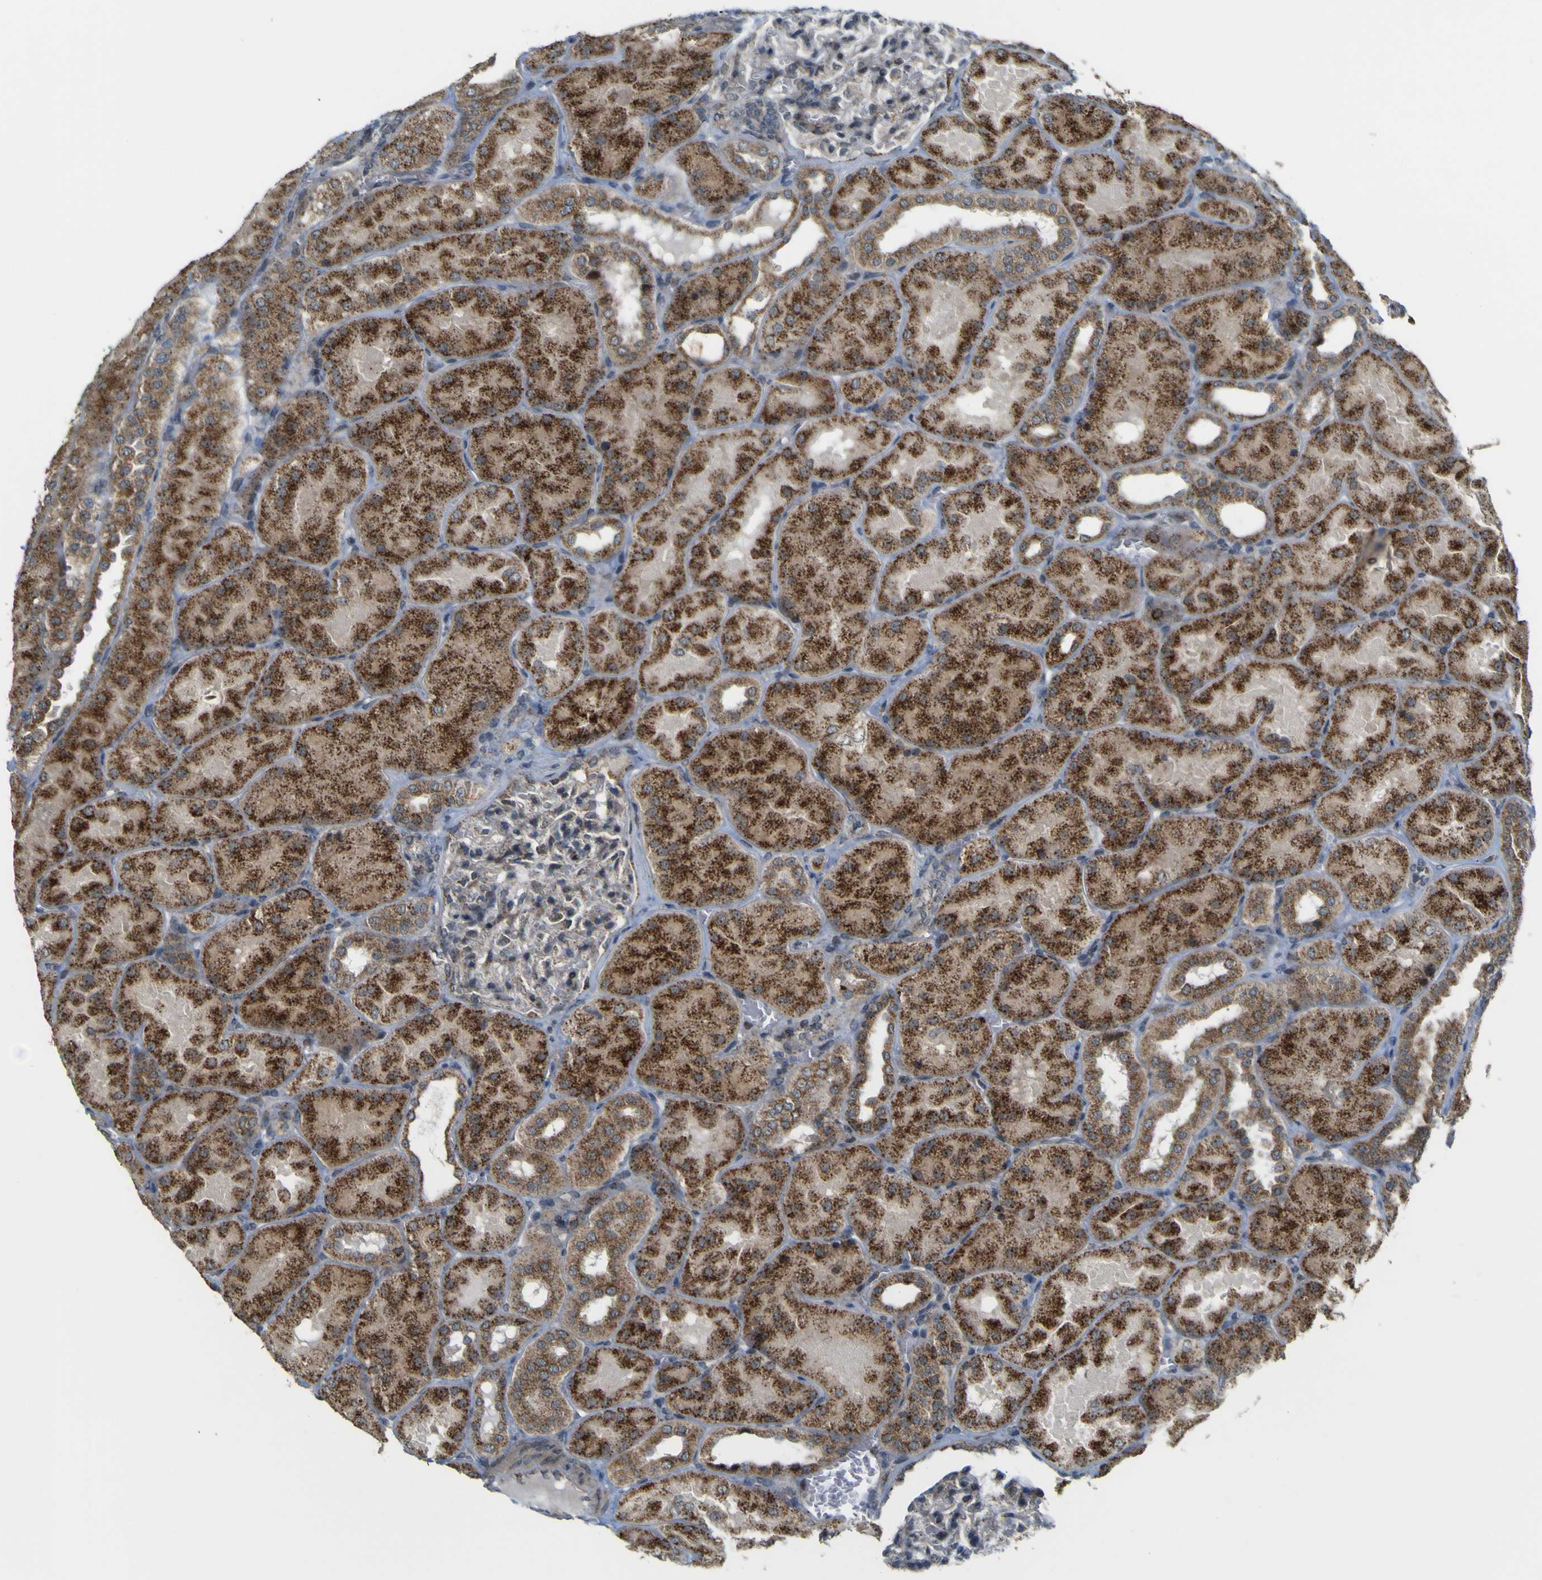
{"staining": {"intensity": "weak", "quantity": "<25%", "location": "cytoplasmic/membranous"}, "tissue": "kidney", "cell_type": "Cells in glomeruli", "image_type": "normal", "snomed": [{"axis": "morphology", "description": "Normal tissue, NOS"}, {"axis": "topography", "description": "Kidney"}], "caption": "IHC photomicrograph of unremarkable kidney: human kidney stained with DAB reveals no significant protein positivity in cells in glomeruli. (Stains: DAB (3,3'-diaminobenzidine) IHC with hematoxylin counter stain, Microscopy: brightfield microscopy at high magnification).", "gene": "ACBD5", "patient": {"sex": "male", "age": 28}}